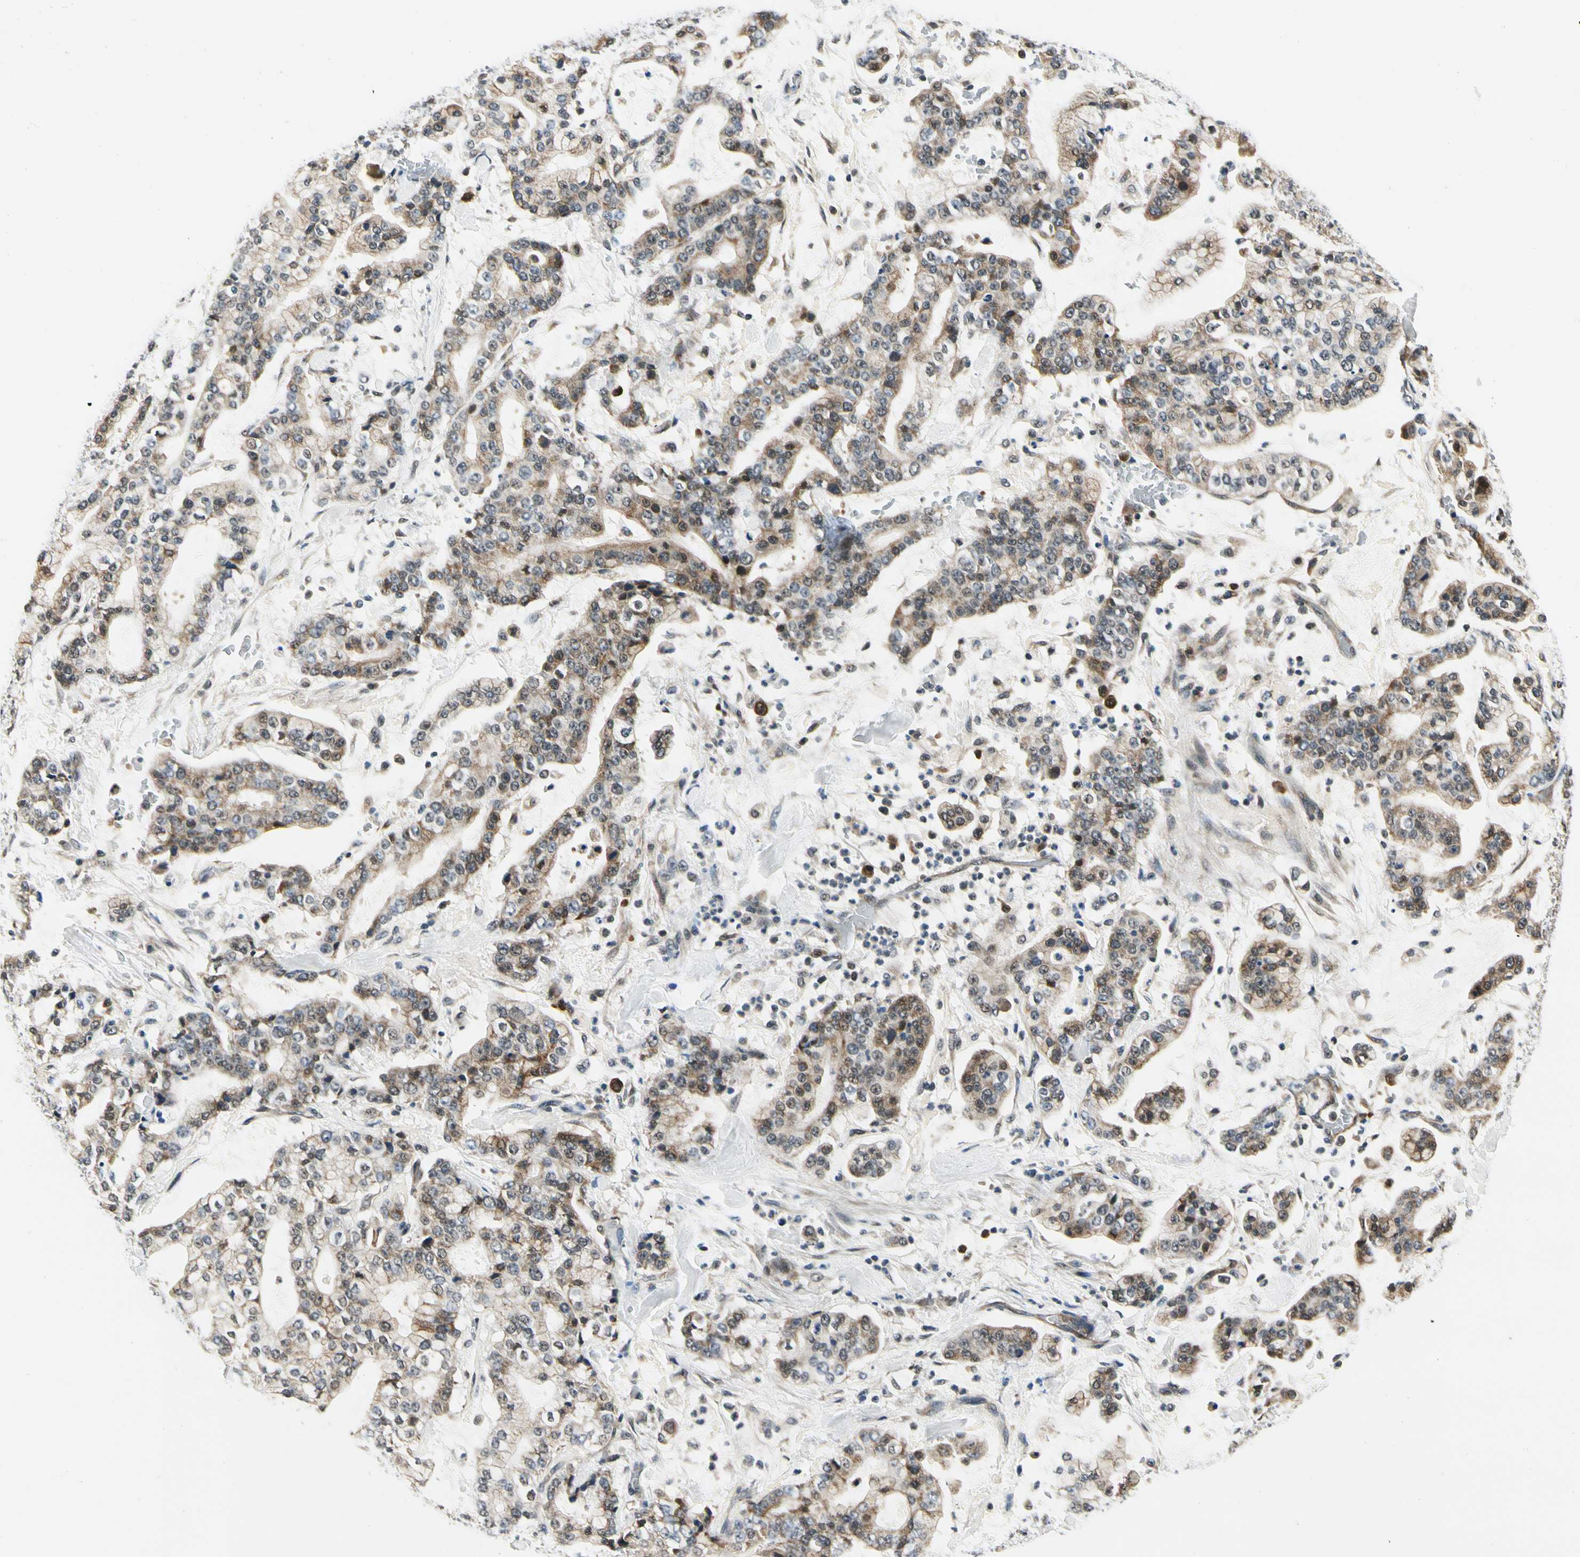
{"staining": {"intensity": "moderate", "quantity": ">75%", "location": "cytoplasmic/membranous"}, "tissue": "stomach cancer", "cell_type": "Tumor cells", "image_type": "cancer", "snomed": [{"axis": "morphology", "description": "Normal tissue, NOS"}, {"axis": "morphology", "description": "Adenocarcinoma, NOS"}, {"axis": "topography", "description": "Stomach, upper"}, {"axis": "topography", "description": "Stomach"}], "caption": "This image displays stomach adenocarcinoma stained with immunohistochemistry (IHC) to label a protein in brown. The cytoplasmic/membranous of tumor cells show moderate positivity for the protein. Nuclei are counter-stained blue.", "gene": "PDK2", "patient": {"sex": "male", "age": 76}}